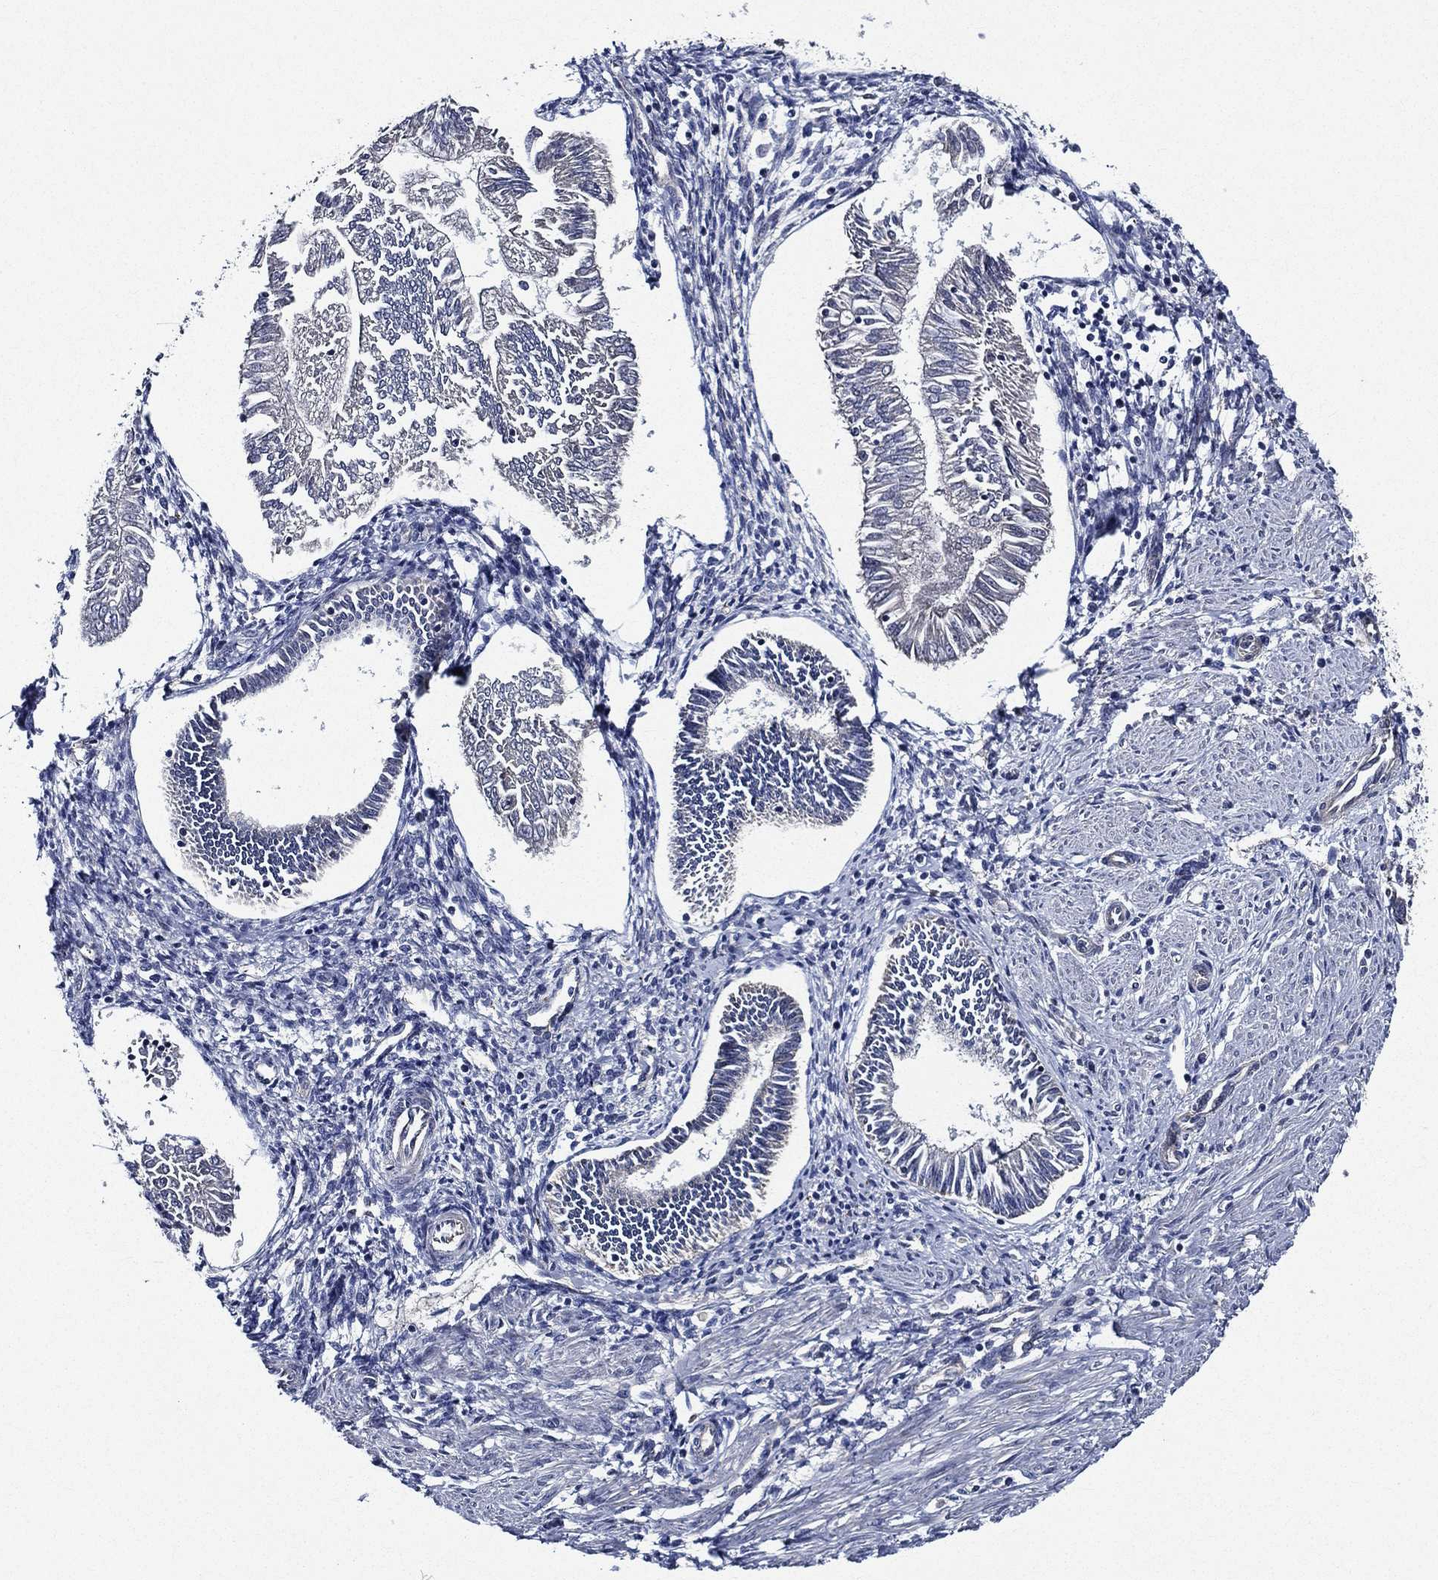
{"staining": {"intensity": "negative", "quantity": "none", "location": "none"}, "tissue": "endometrial cancer", "cell_type": "Tumor cells", "image_type": "cancer", "snomed": [{"axis": "morphology", "description": "Adenocarcinoma, NOS"}, {"axis": "topography", "description": "Endometrium"}], "caption": "The IHC photomicrograph has no significant positivity in tumor cells of endometrial cancer (adenocarcinoma) tissue.", "gene": "KIF20B", "patient": {"sex": "female", "age": 53}}